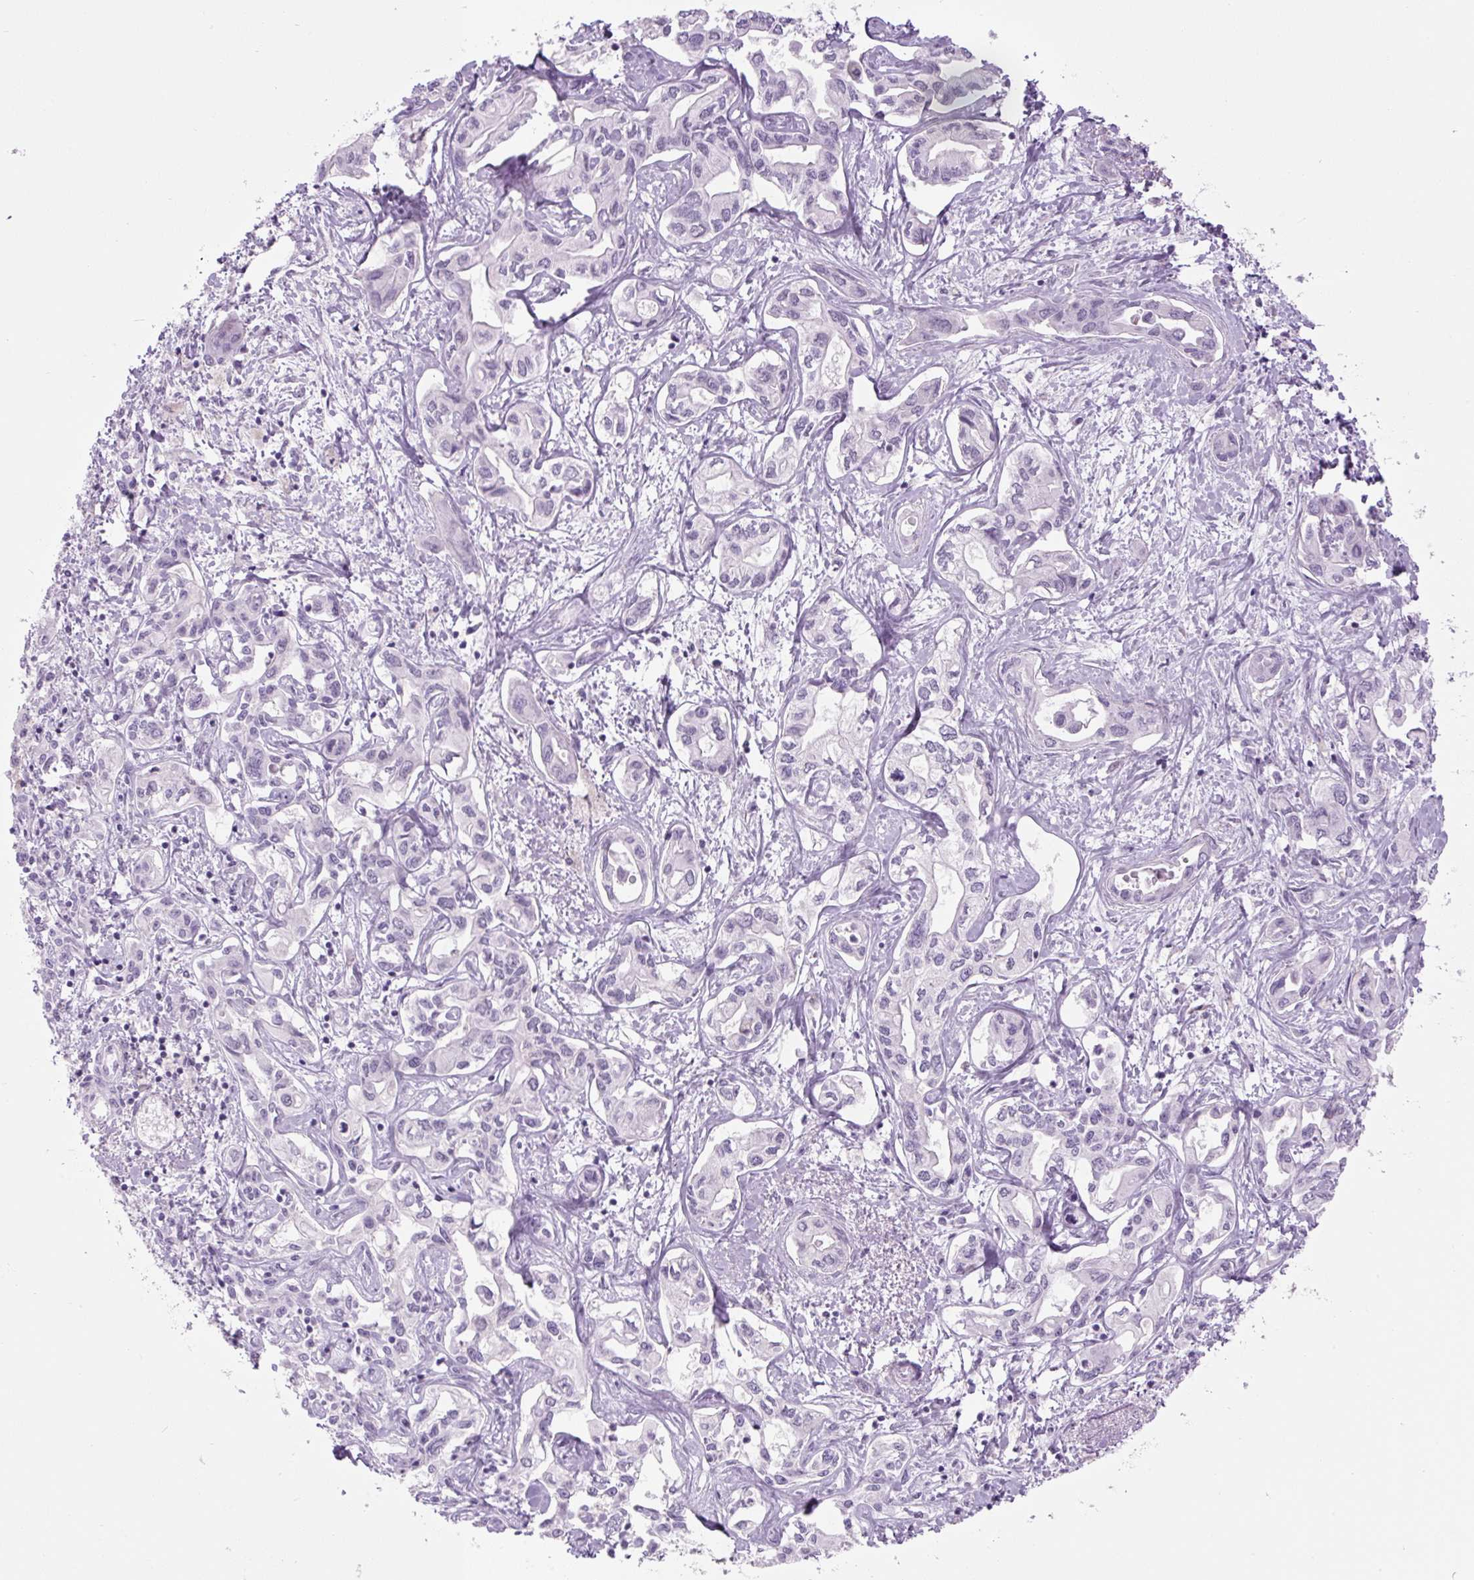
{"staining": {"intensity": "negative", "quantity": "none", "location": "none"}, "tissue": "liver cancer", "cell_type": "Tumor cells", "image_type": "cancer", "snomed": [{"axis": "morphology", "description": "Cholangiocarcinoma"}, {"axis": "topography", "description": "Liver"}], "caption": "This is a histopathology image of immunohistochemistry (IHC) staining of cholangiocarcinoma (liver), which shows no expression in tumor cells.", "gene": "COL9A2", "patient": {"sex": "female", "age": 64}}